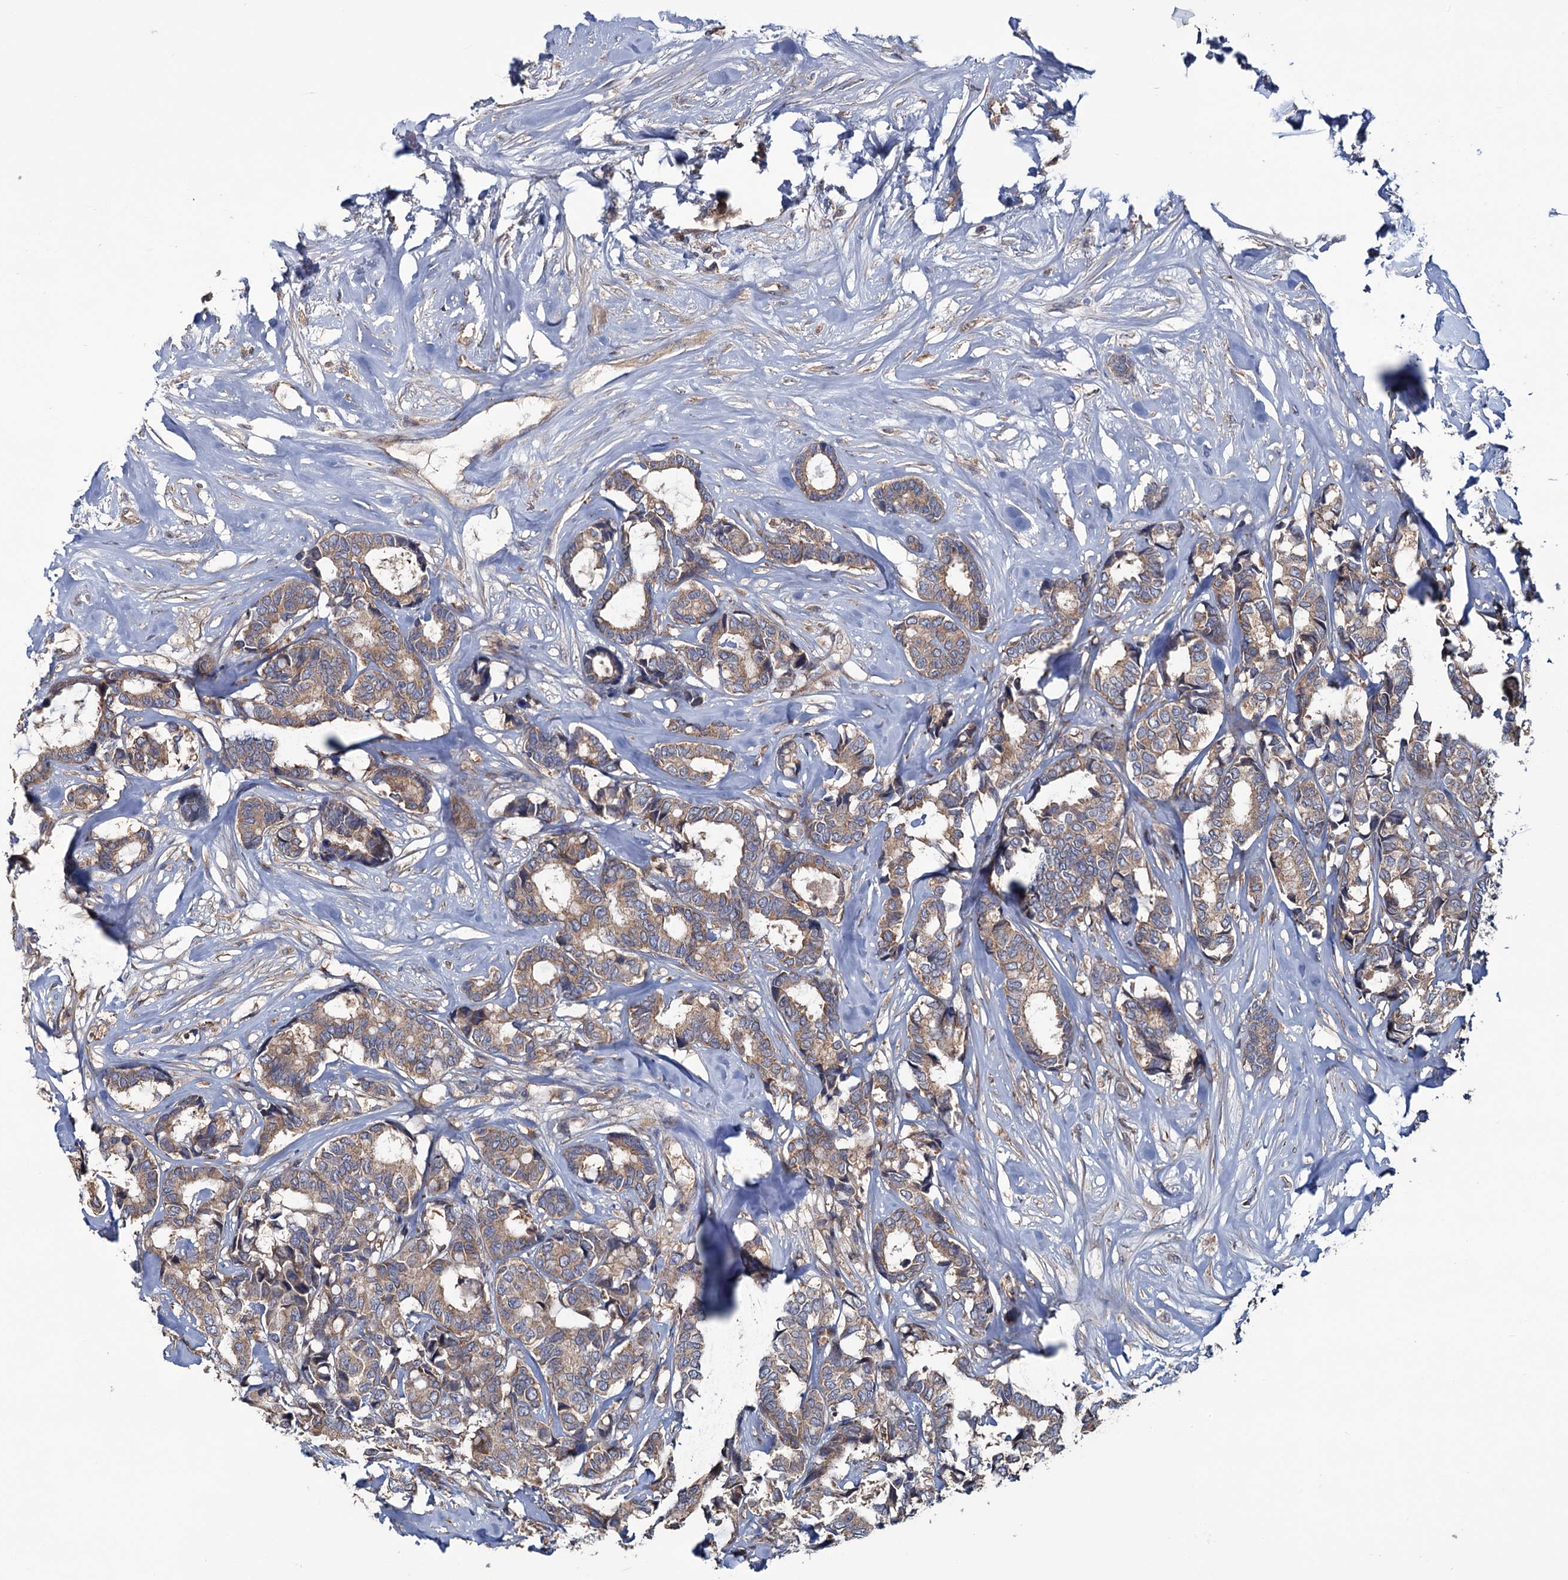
{"staining": {"intensity": "weak", "quantity": ">75%", "location": "cytoplasmic/membranous"}, "tissue": "breast cancer", "cell_type": "Tumor cells", "image_type": "cancer", "snomed": [{"axis": "morphology", "description": "Duct carcinoma"}, {"axis": "topography", "description": "Breast"}], "caption": "Brown immunohistochemical staining in human breast infiltrating ductal carcinoma exhibits weak cytoplasmic/membranous positivity in about >75% of tumor cells. (DAB (3,3'-diaminobenzidine) = brown stain, brightfield microscopy at high magnification).", "gene": "MTRR", "patient": {"sex": "female", "age": 87}}